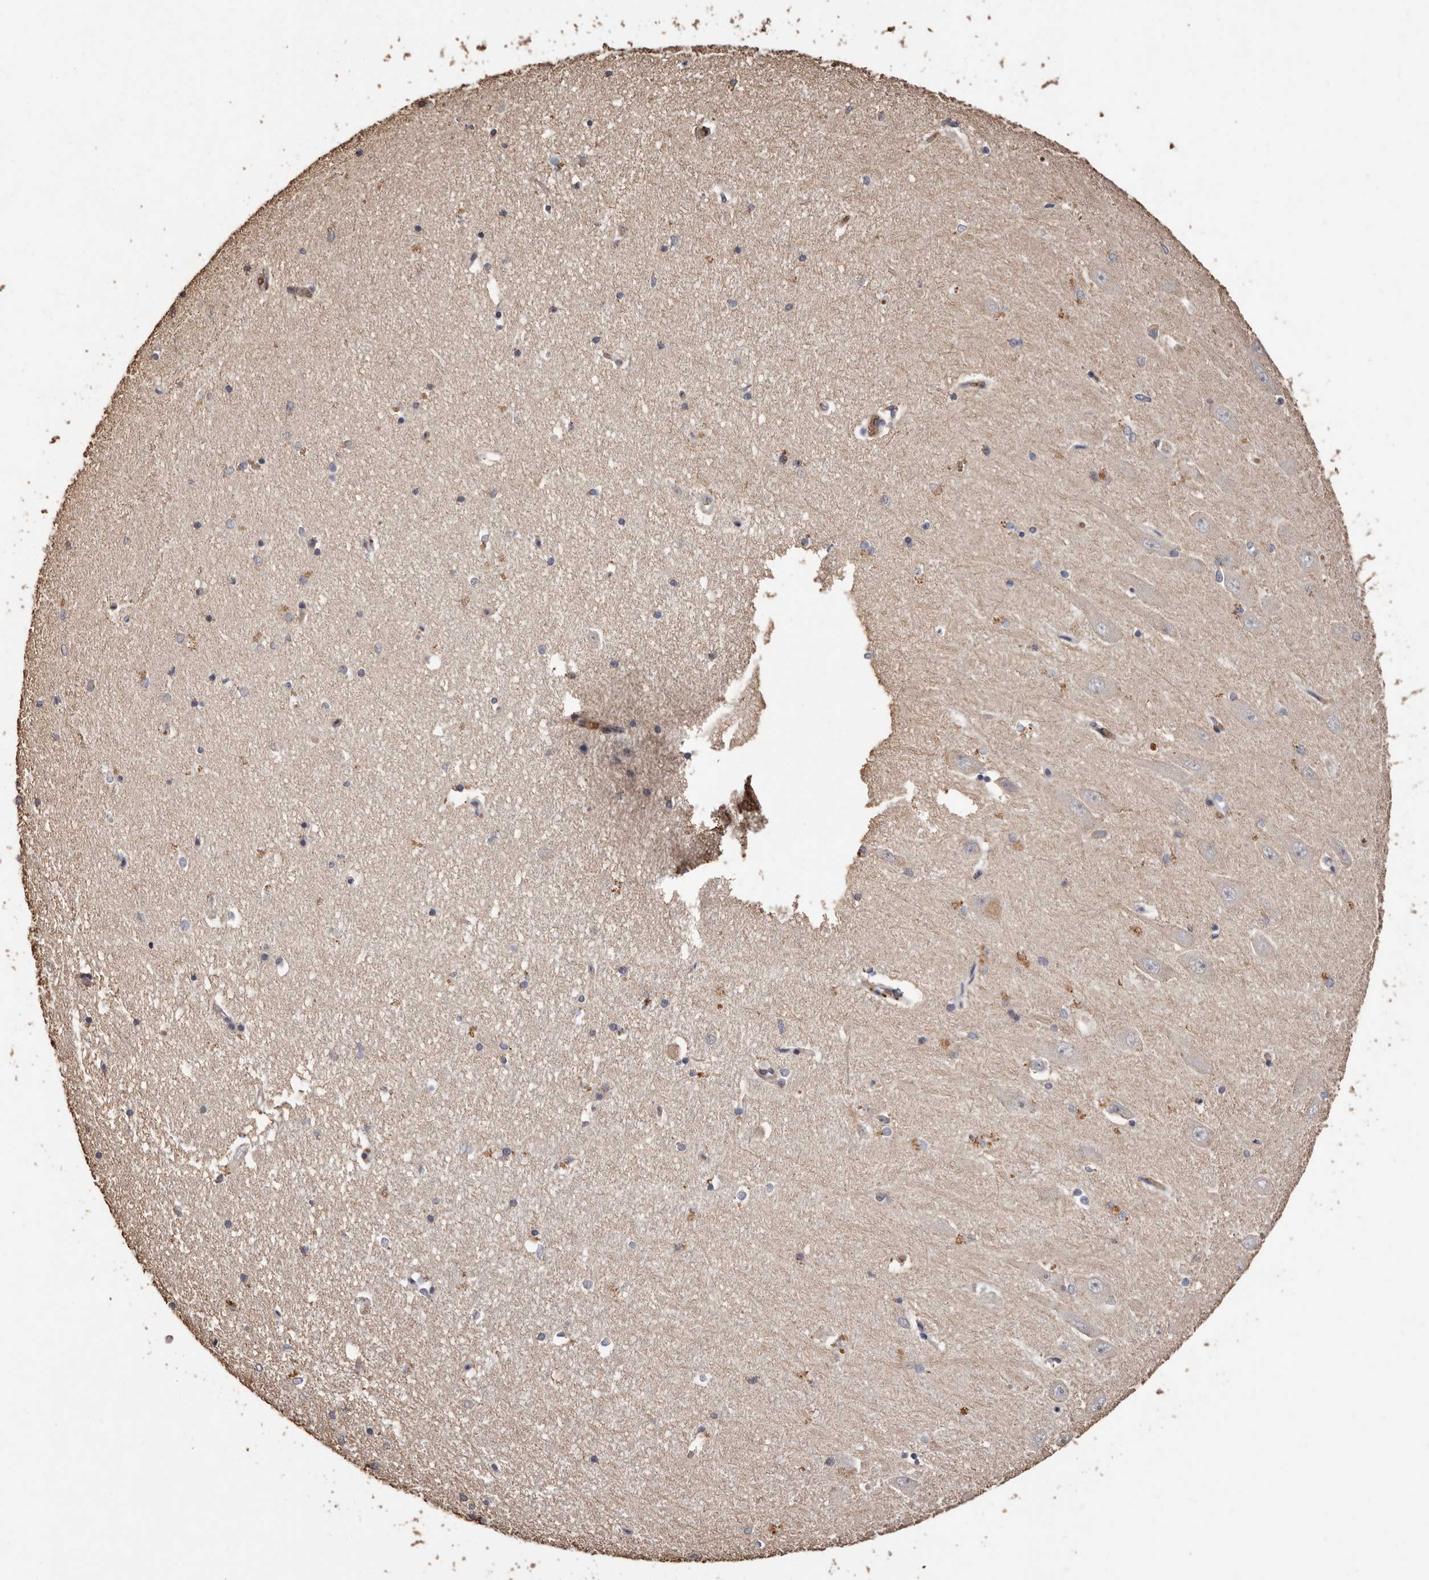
{"staining": {"intensity": "weak", "quantity": "<25%", "location": "cytoplasmic/membranous"}, "tissue": "hippocampus", "cell_type": "Glial cells", "image_type": "normal", "snomed": [{"axis": "morphology", "description": "Normal tissue, NOS"}, {"axis": "topography", "description": "Hippocampus"}], "caption": "Immunohistochemistry of normal hippocampus displays no positivity in glial cells.", "gene": "GRAMD2A", "patient": {"sex": "male", "age": 45}}